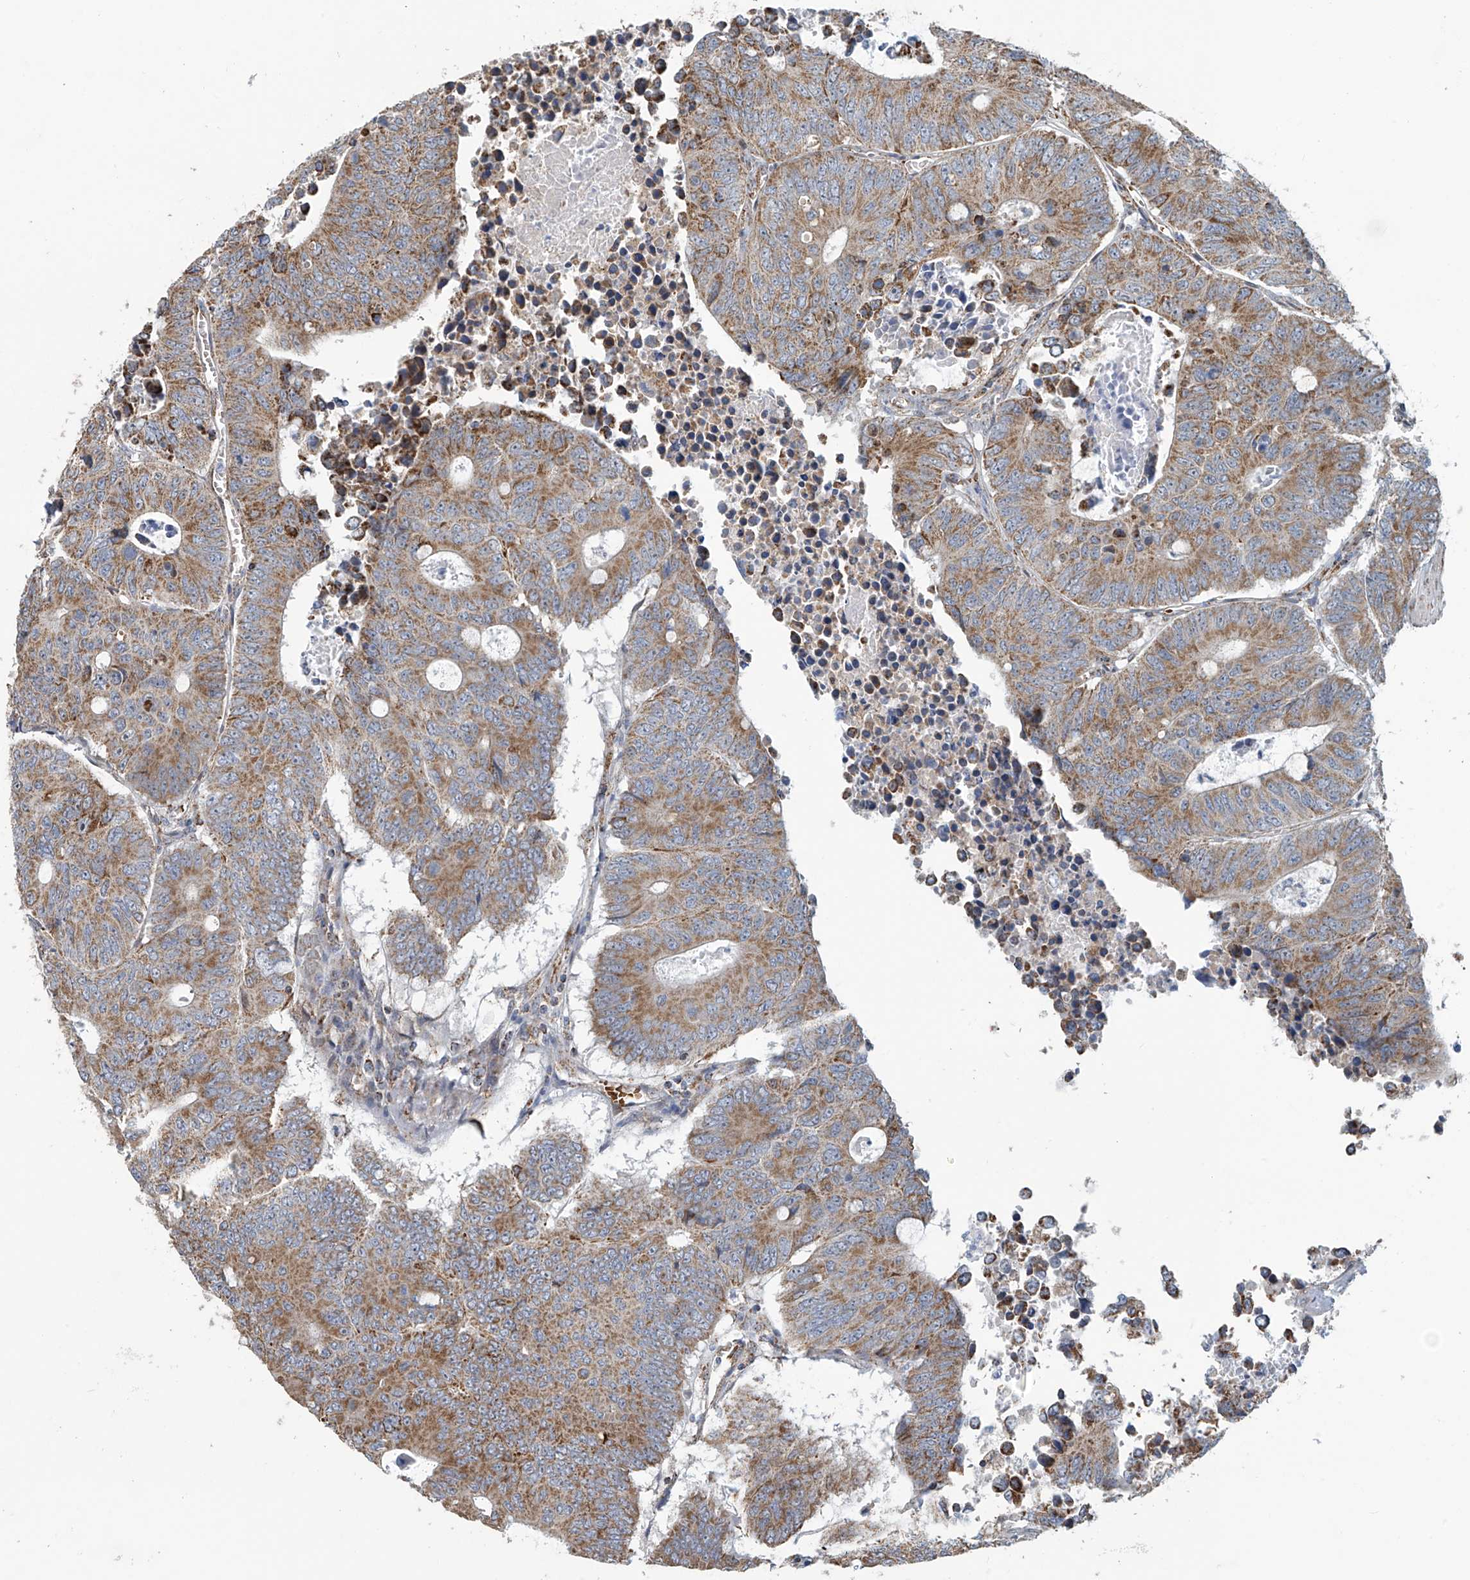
{"staining": {"intensity": "moderate", "quantity": ">75%", "location": "cytoplasmic/membranous"}, "tissue": "colorectal cancer", "cell_type": "Tumor cells", "image_type": "cancer", "snomed": [{"axis": "morphology", "description": "Adenocarcinoma, NOS"}, {"axis": "topography", "description": "Colon"}], "caption": "DAB (3,3'-diaminobenzidine) immunohistochemical staining of human colorectal cancer (adenocarcinoma) shows moderate cytoplasmic/membranous protein expression in approximately >75% of tumor cells. The protein is stained brown, and the nuclei are stained in blue (DAB IHC with brightfield microscopy, high magnification).", "gene": "COMMD1", "patient": {"sex": "male", "age": 87}}